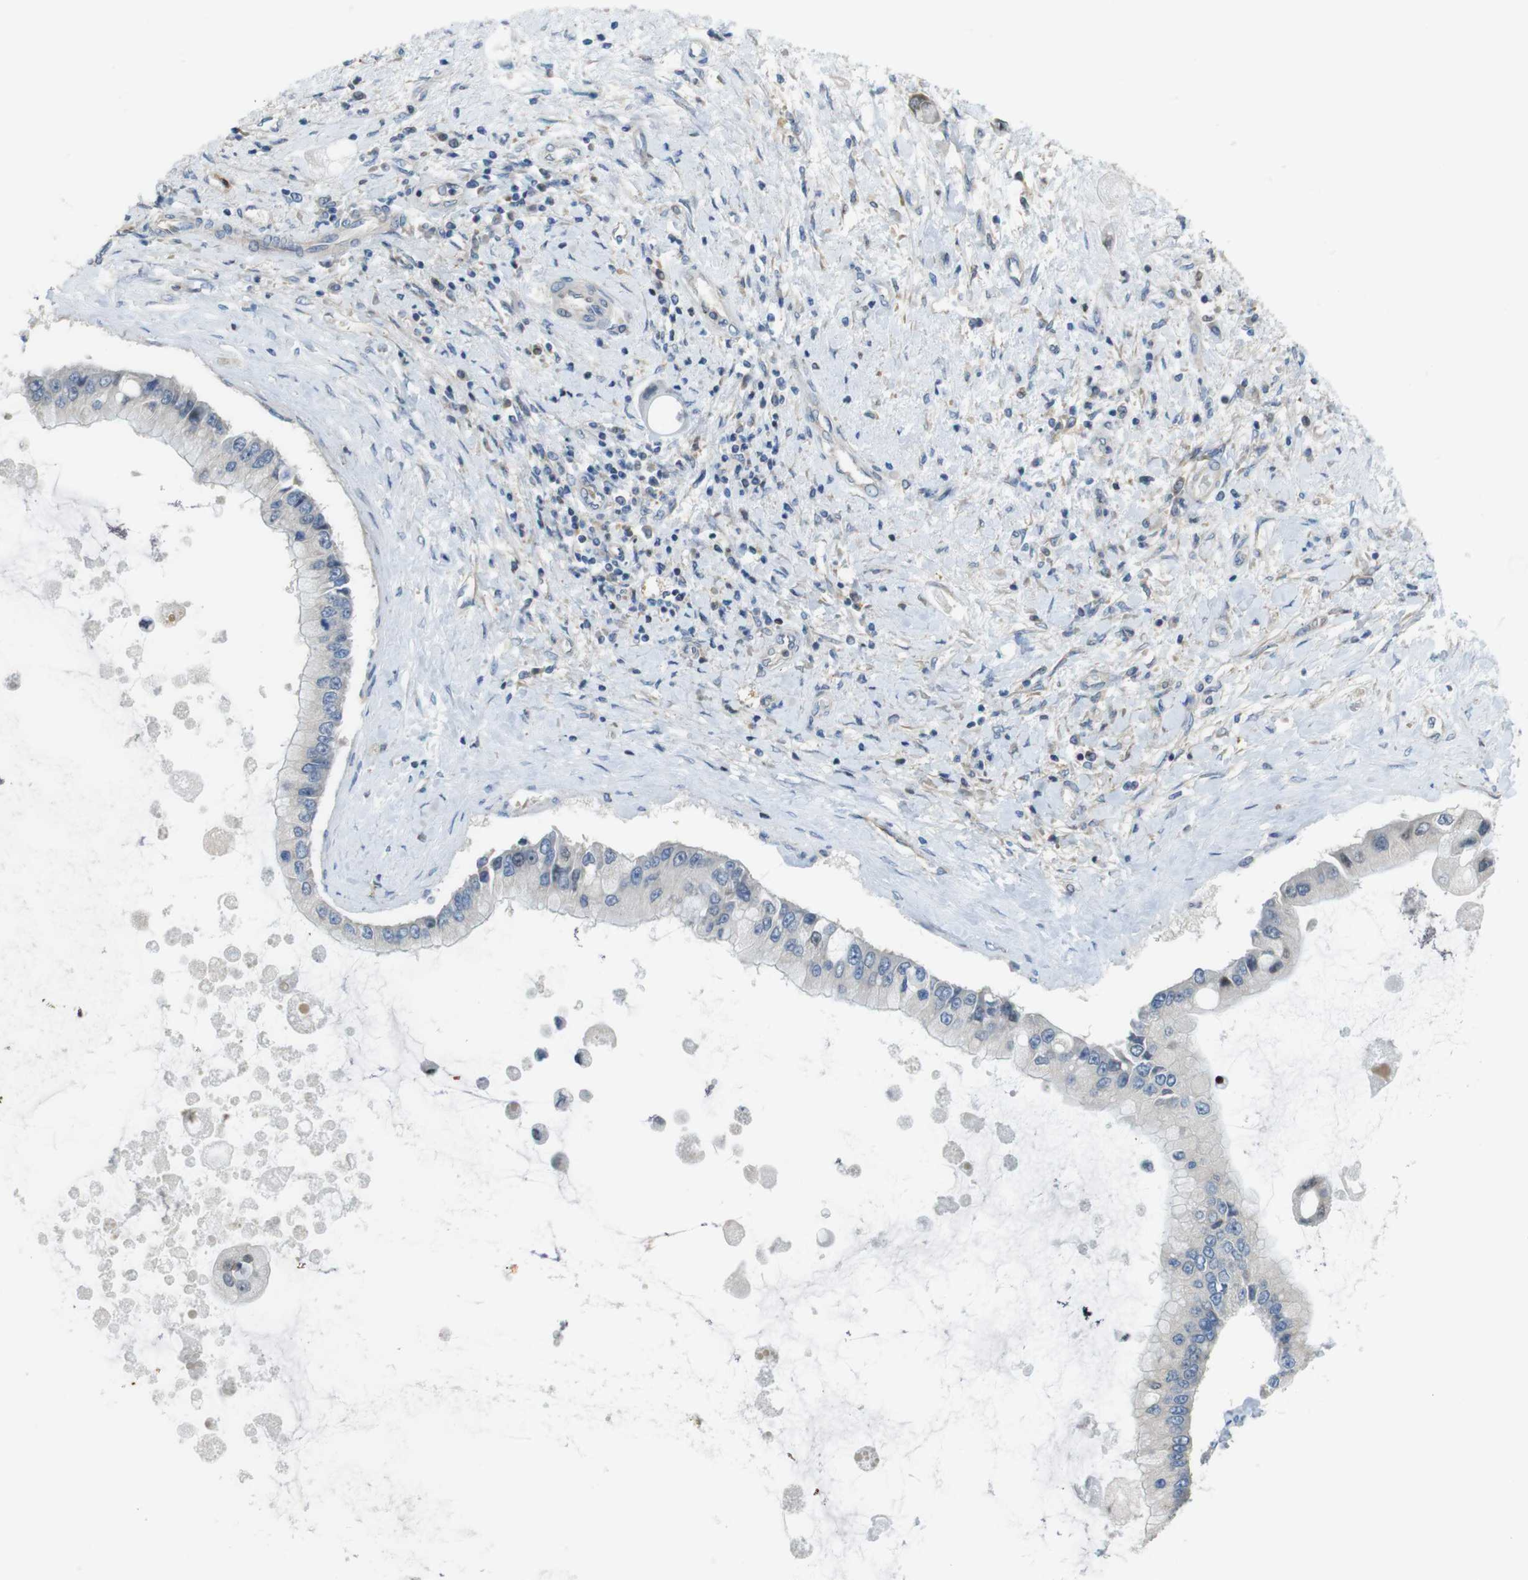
{"staining": {"intensity": "negative", "quantity": "none", "location": "none"}, "tissue": "liver cancer", "cell_type": "Tumor cells", "image_type": "cancer", "snomed": [{"axis": "morphology", "description": "Cholangiocarcinoma"}, {"axis": "topography", "description": "Liver"}], "caption": "Immunohistochemistry of human liver cancer (cholangiocarcinoma) reveals no expression in tumor cells. The staining is performed using DAB brown chromogen with nuclei counter-stained in using hematoxylin.", "gene": "PCDH10", "patient": {"sex": "male", "age": 50}}